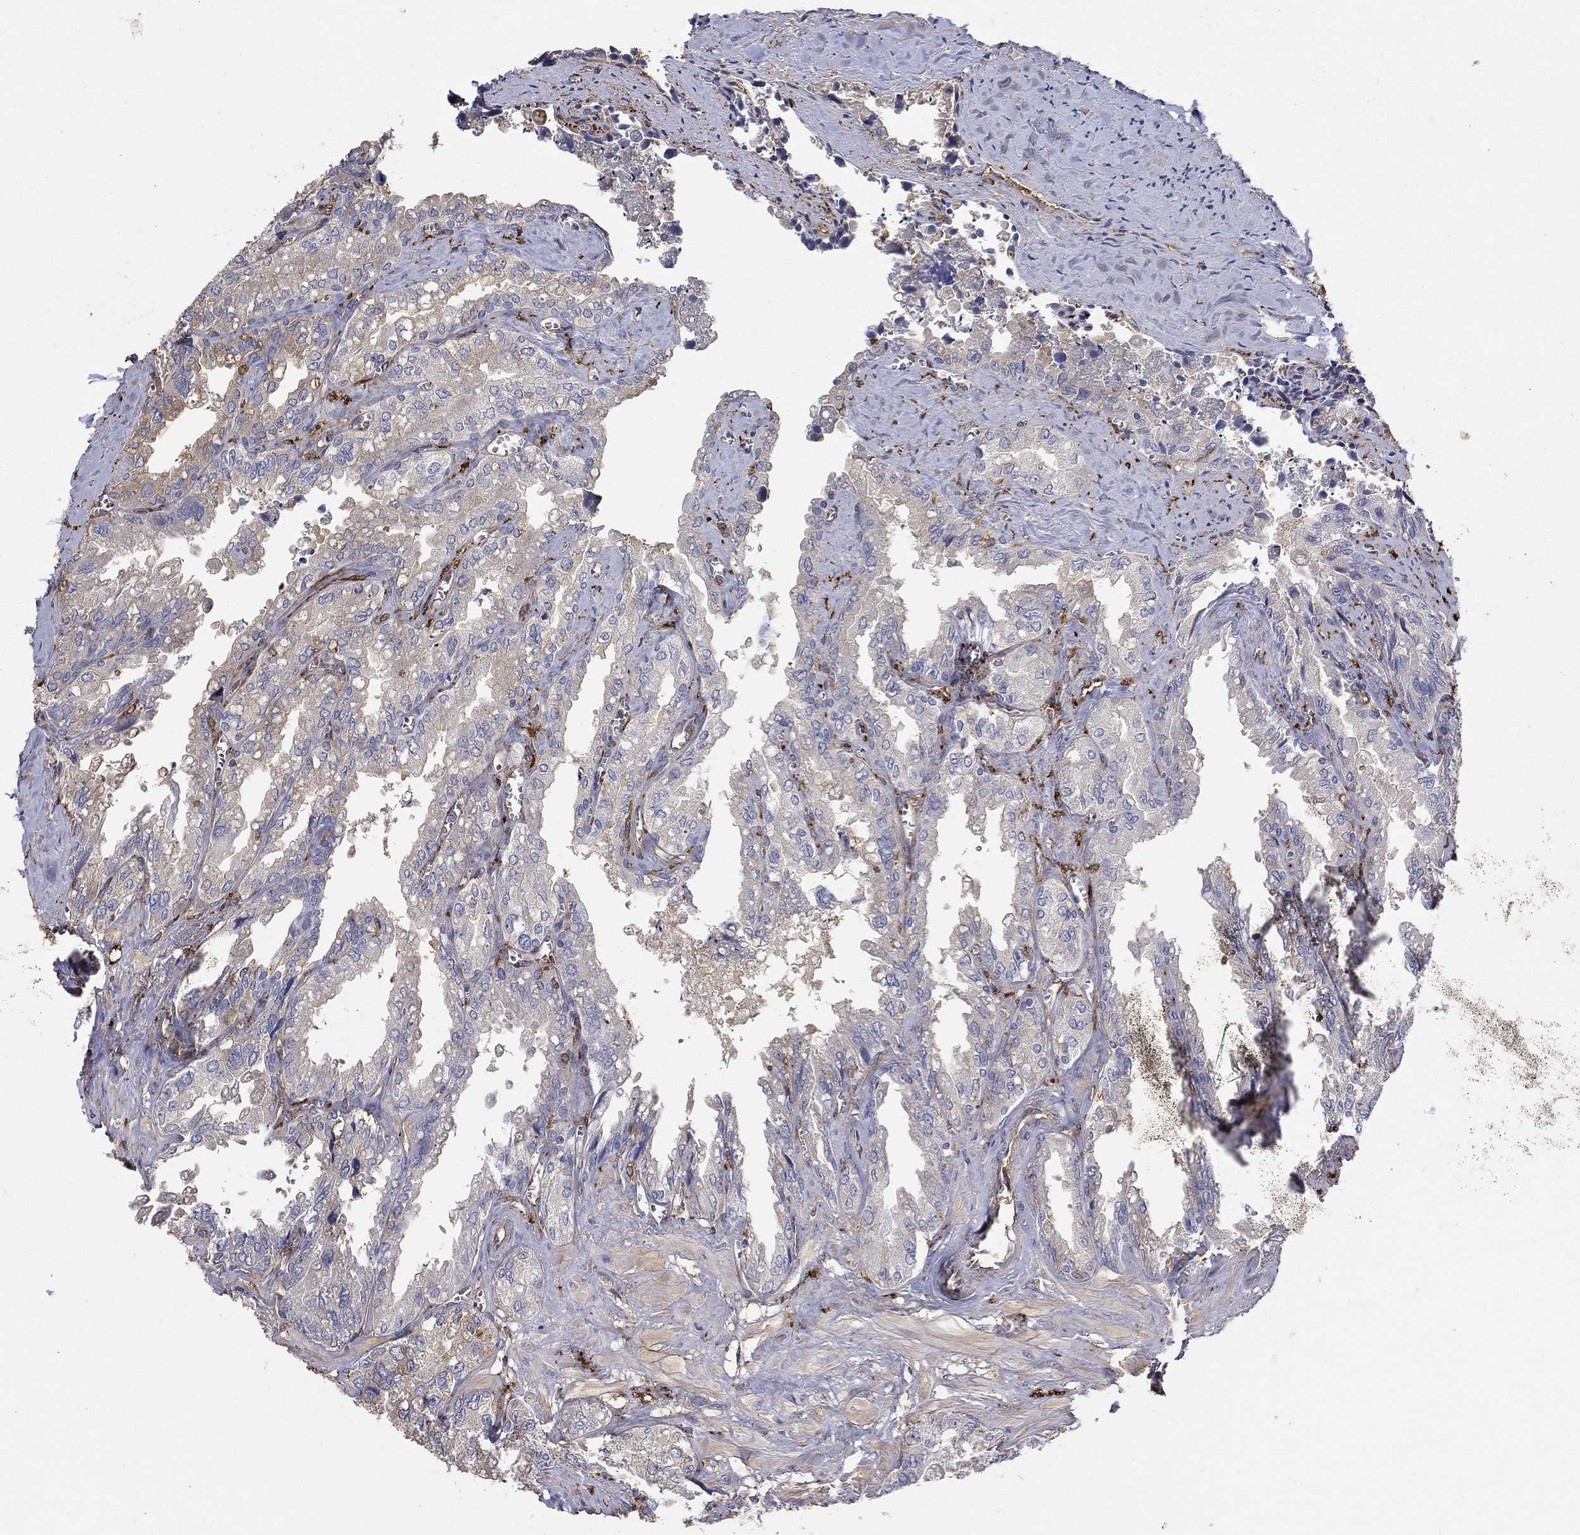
{"staining": {"intensity": "weak", "quantity": "25%-75%", "location": "cytoplasmic/membranous"}, "tissue": "seminal vesicle", "cell_type": "Glandular cells", "image_type": "normal", "snomed": [{"axis": "morphology", "description": "Normal tissue, NOS"}, {"axis": "topography", "description": "Seminal veicle"}], "caption": "Immunohistochemical staining of unremarkable human seminal vesicle reveals low levels of weak cytoplasmic/membranous expression in approximately 25%-75% of glandular cells.", "gene": "DPYSL2", "patient": {"sex": "male", "age": 67}}